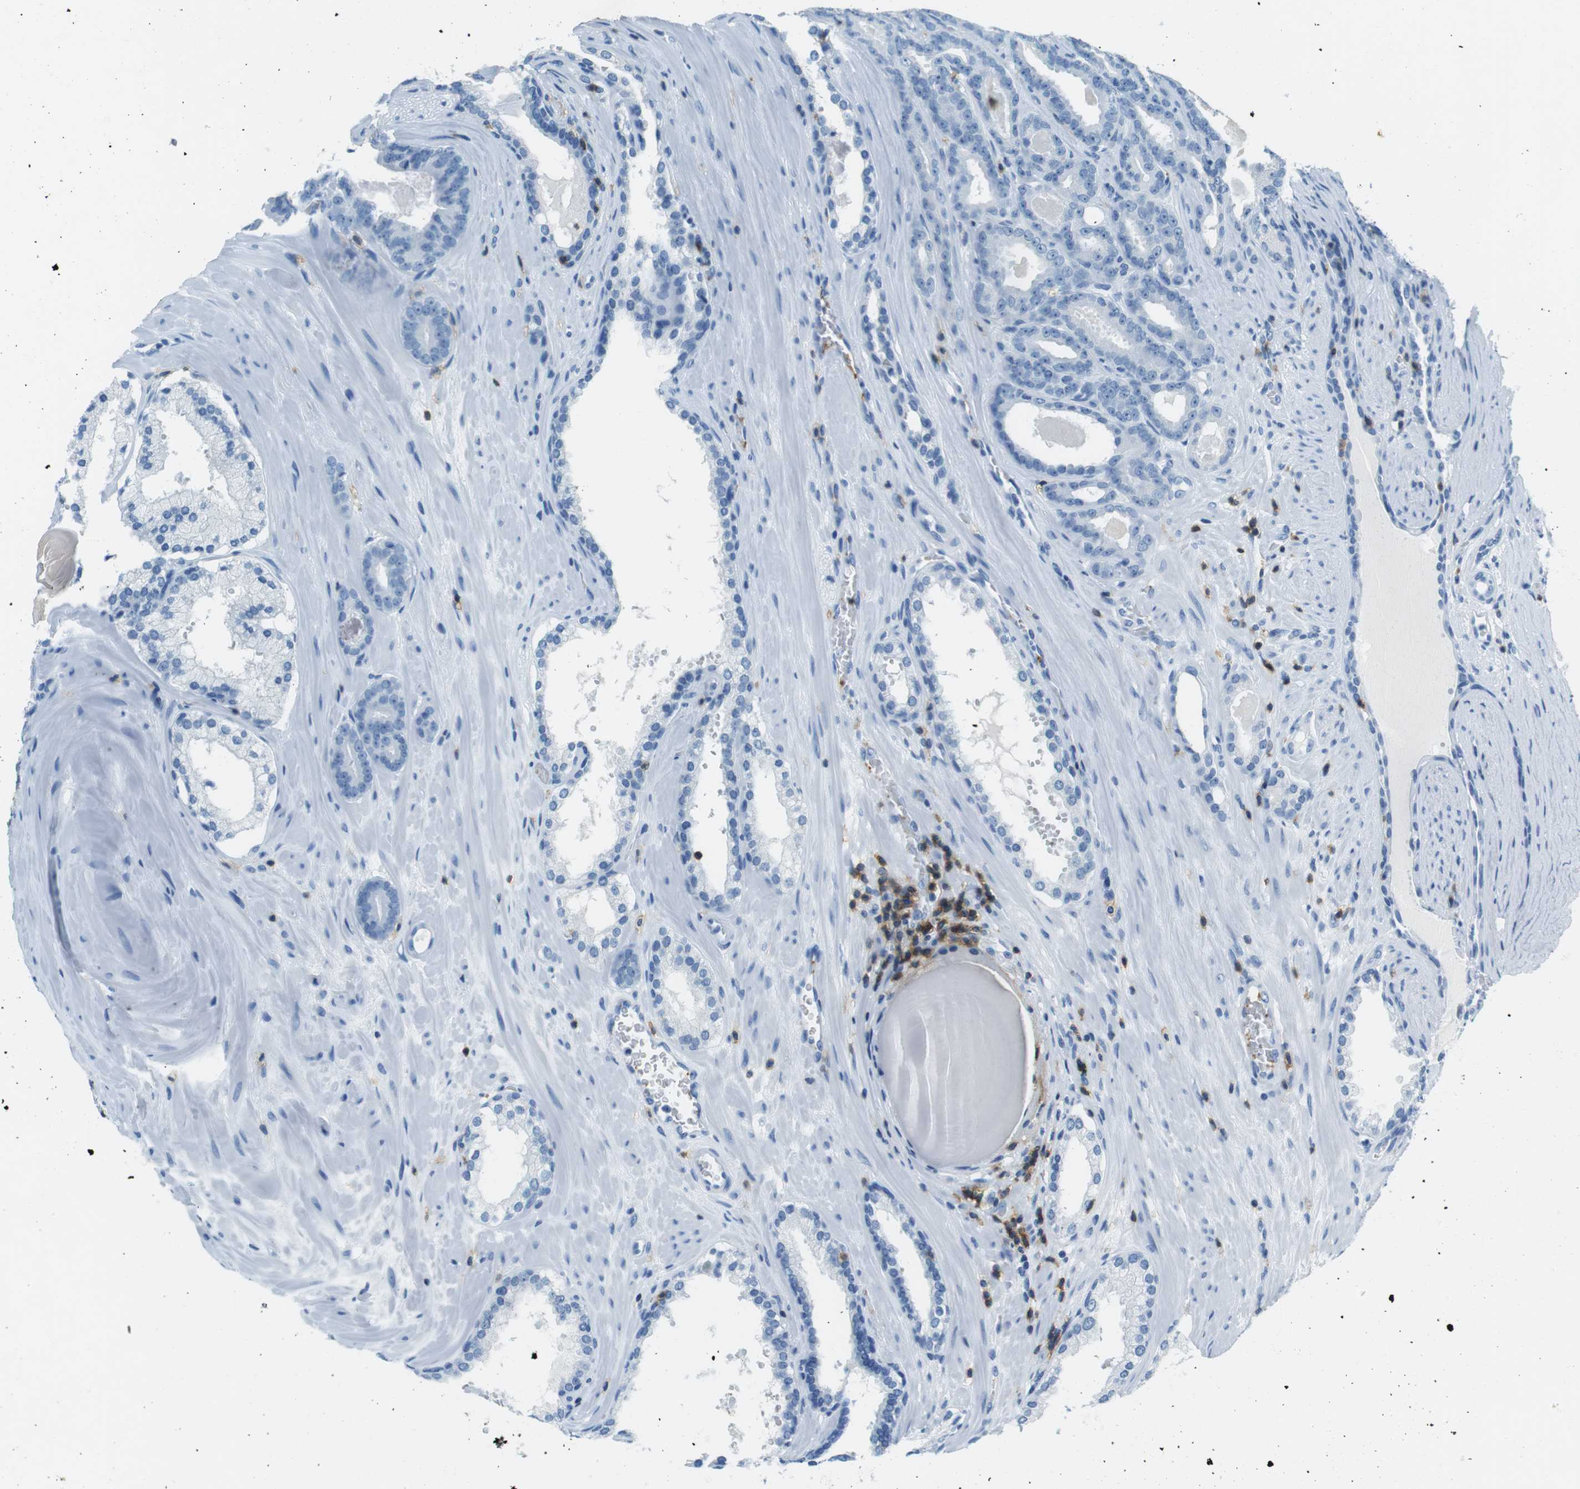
{"staining": {"intensity": "negative", "quantity": "none", "location": "none"}, "tissue": "prostate cancer", "cell_type": "Tumor cells", "image_type": "cancer", "snomed": [{"axis": "morphology", "description": "Adenocarcinoma, High grade"}, {"axis": "topography", "description": "Prostate"}], "caption": "Tumor cells show no significant positivity in prostate cancer.", "gene": "LAT", "patient": {"sex": "male", "age": 60}}